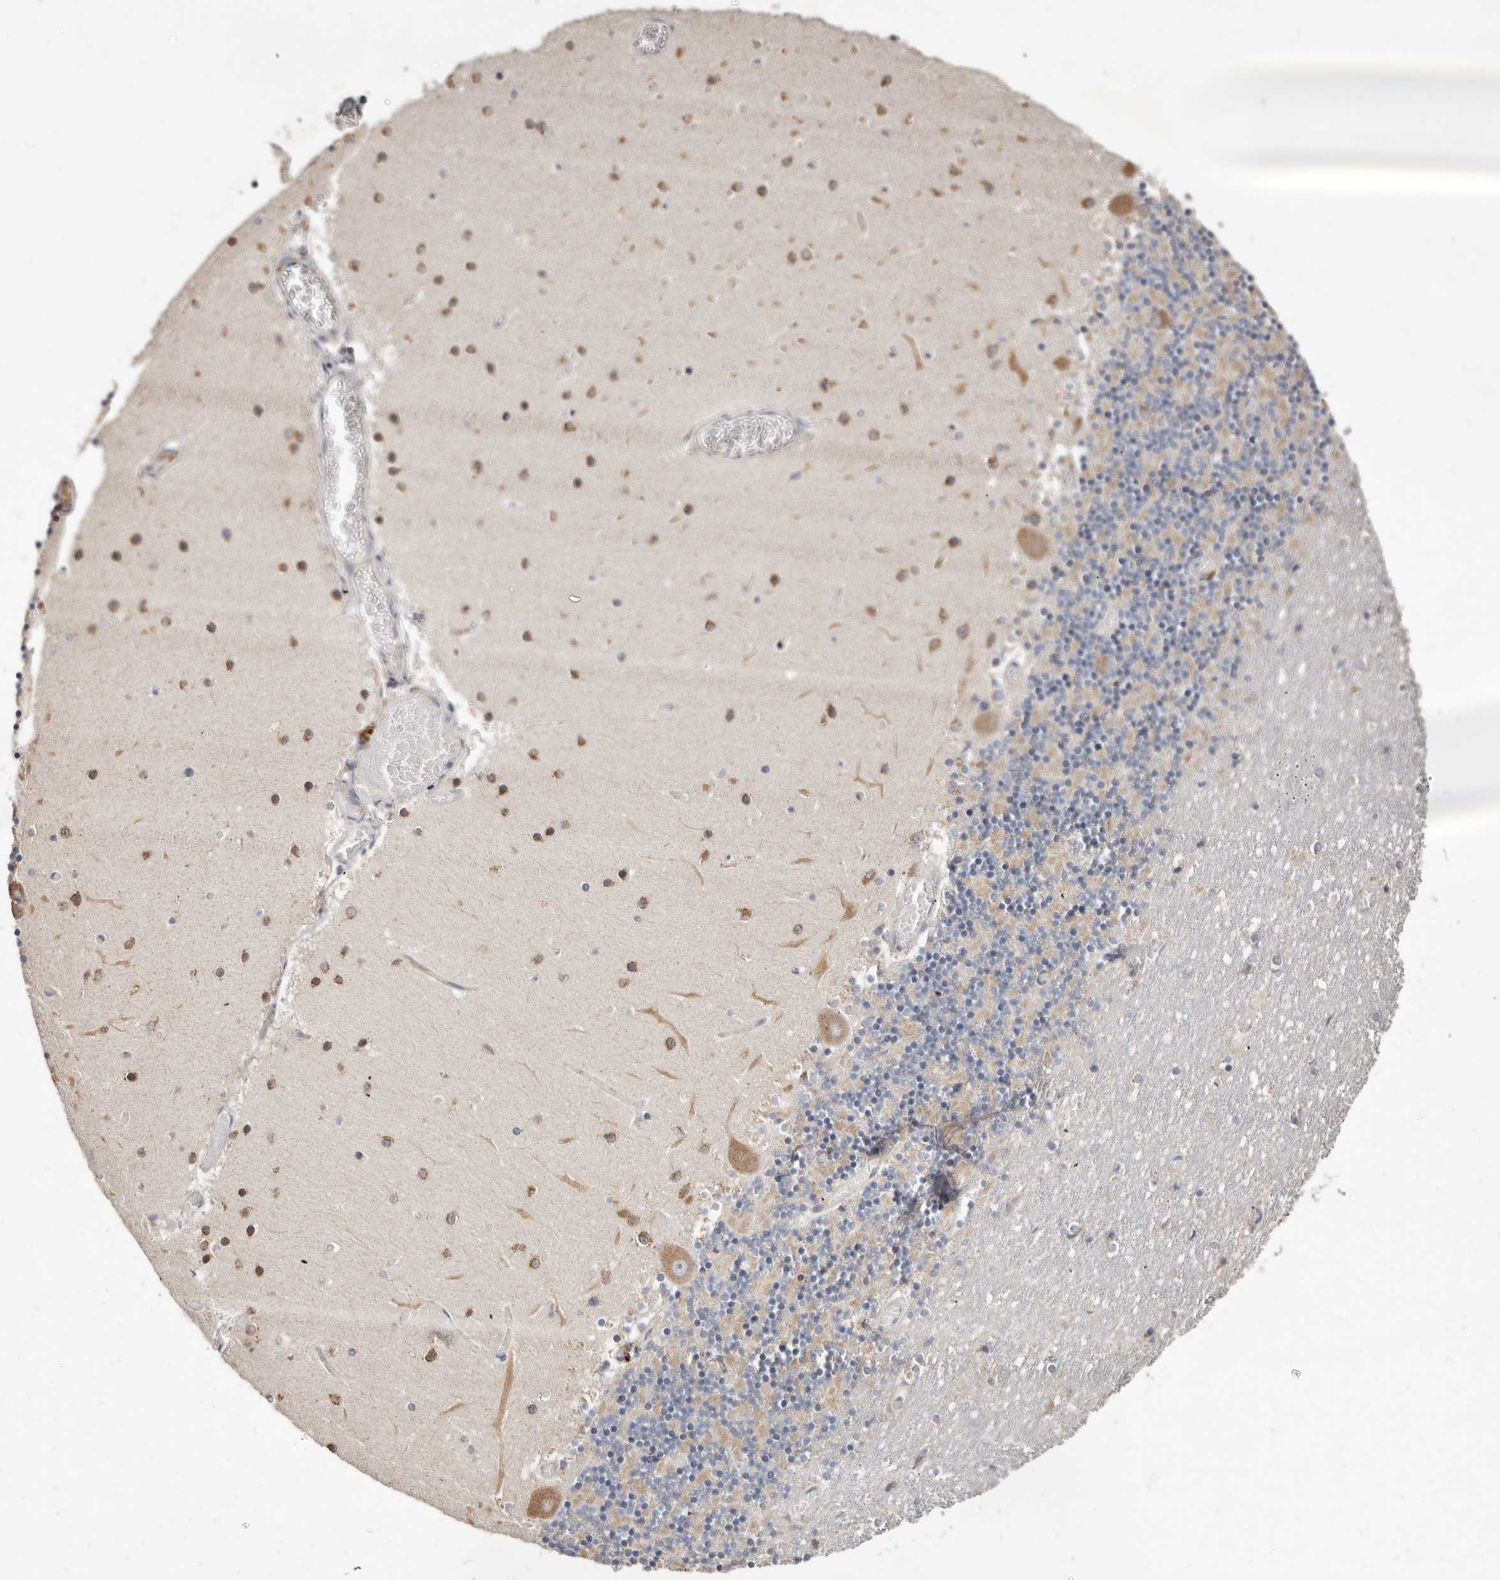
{"staining": {"intensity": "weak", "quantity": "25%-75%", "location": "cytoplasmic/membranous"}, "tissue": "cerebellum", "cell_type": "Cells in granular layer", "image_type": "normal", "snomed": [{"axis": "morphology", "description": "Normal tissue, NOS"}, {"axis": "topography", "description": "Cerebellum"}], "caption": "Immunohistochemistry micrograph of benign human cerebellum stained for a protein (brown), which exhibits low levels of weak cytoplasmic/membranous expression in approximately 25%-75% of cells in granular layer.", "gene": "ASIC5", "patient": {"sex": "female", "age": 28}}